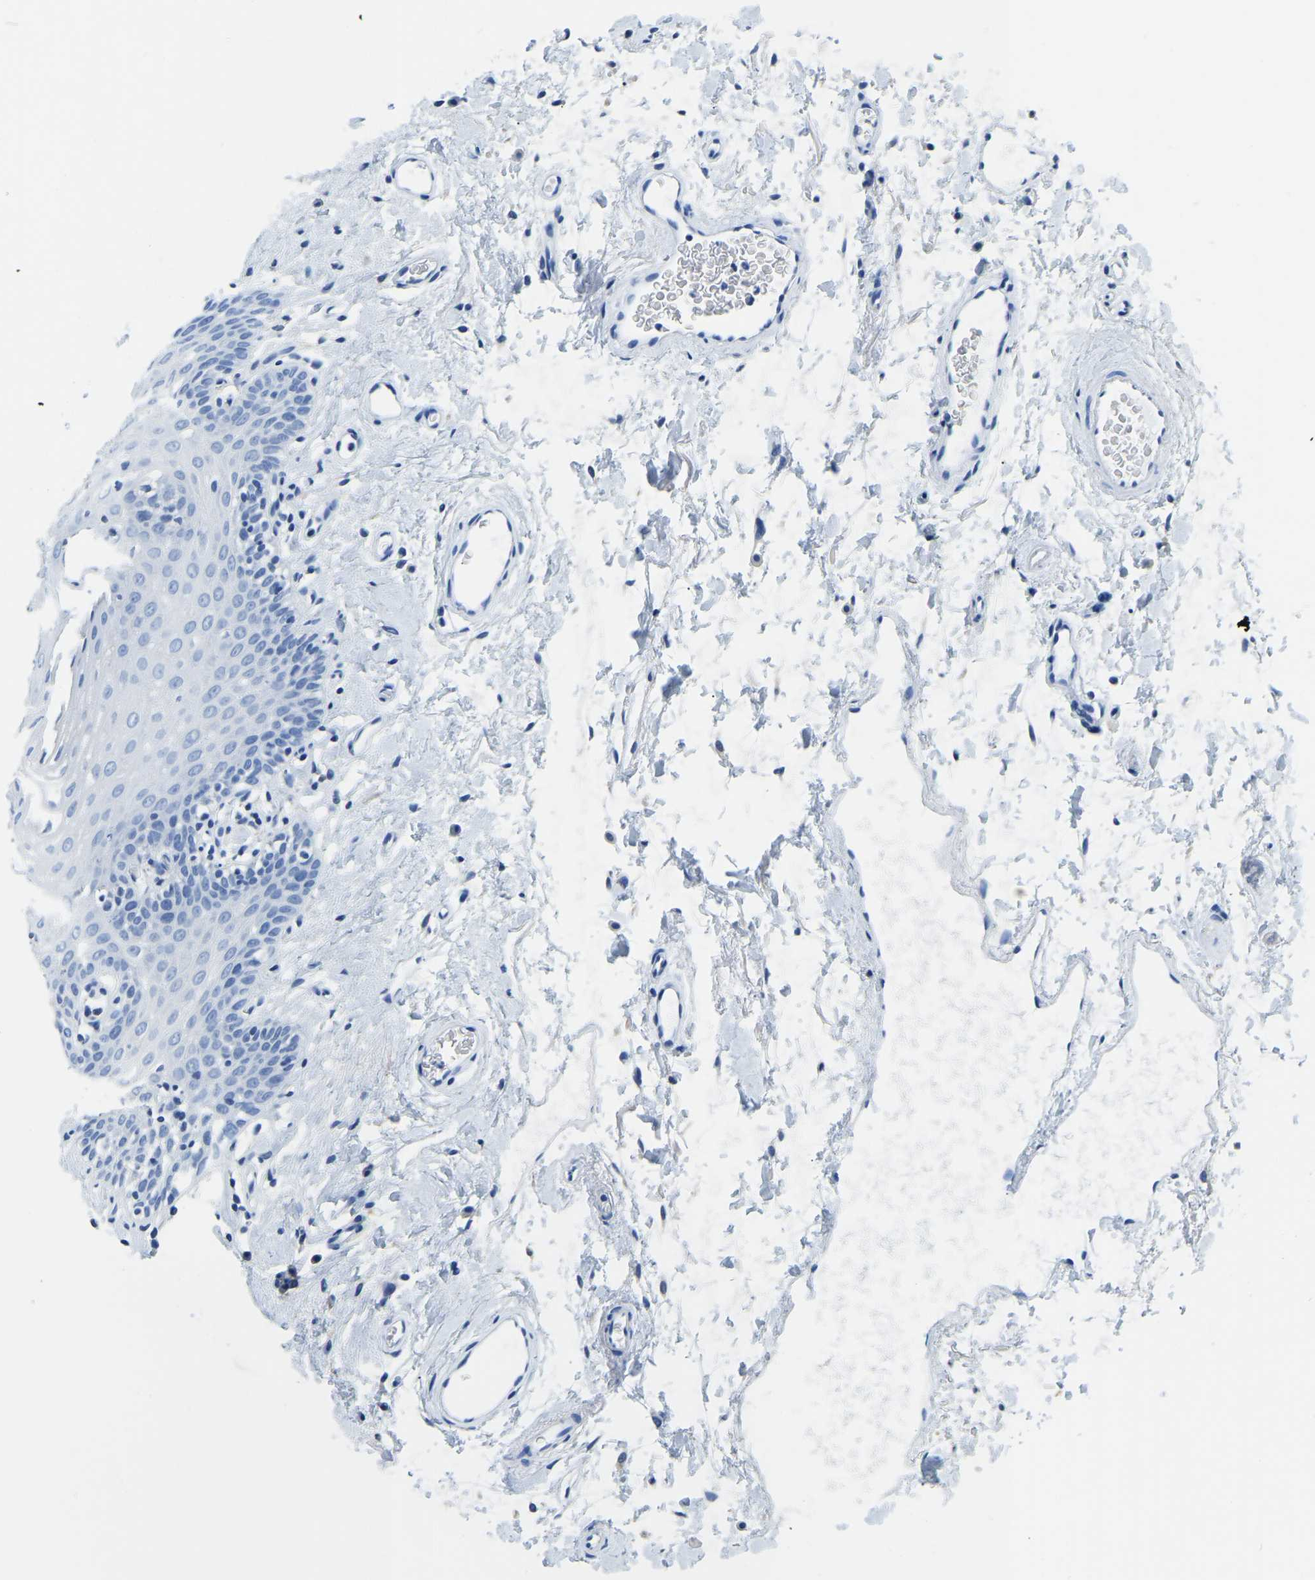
{"staining": {"intensity": "negative", "quantity": "none", "location": "none"}, "tissue": "oral mucosa", "cell_type": "Squamous epithelial cells", "image_type": "normal", "snomed": [{"axis": "morphology", "description": "Normal tissue, NOS"}, {"axis": "topography", "description": "Oral tissue"}], "caption": "The image shows no significant staining in squamous epithelial cells of oral mucosa.", "gene": "ZDHHC13", "patient": {"sex": "male", "age": 66}}